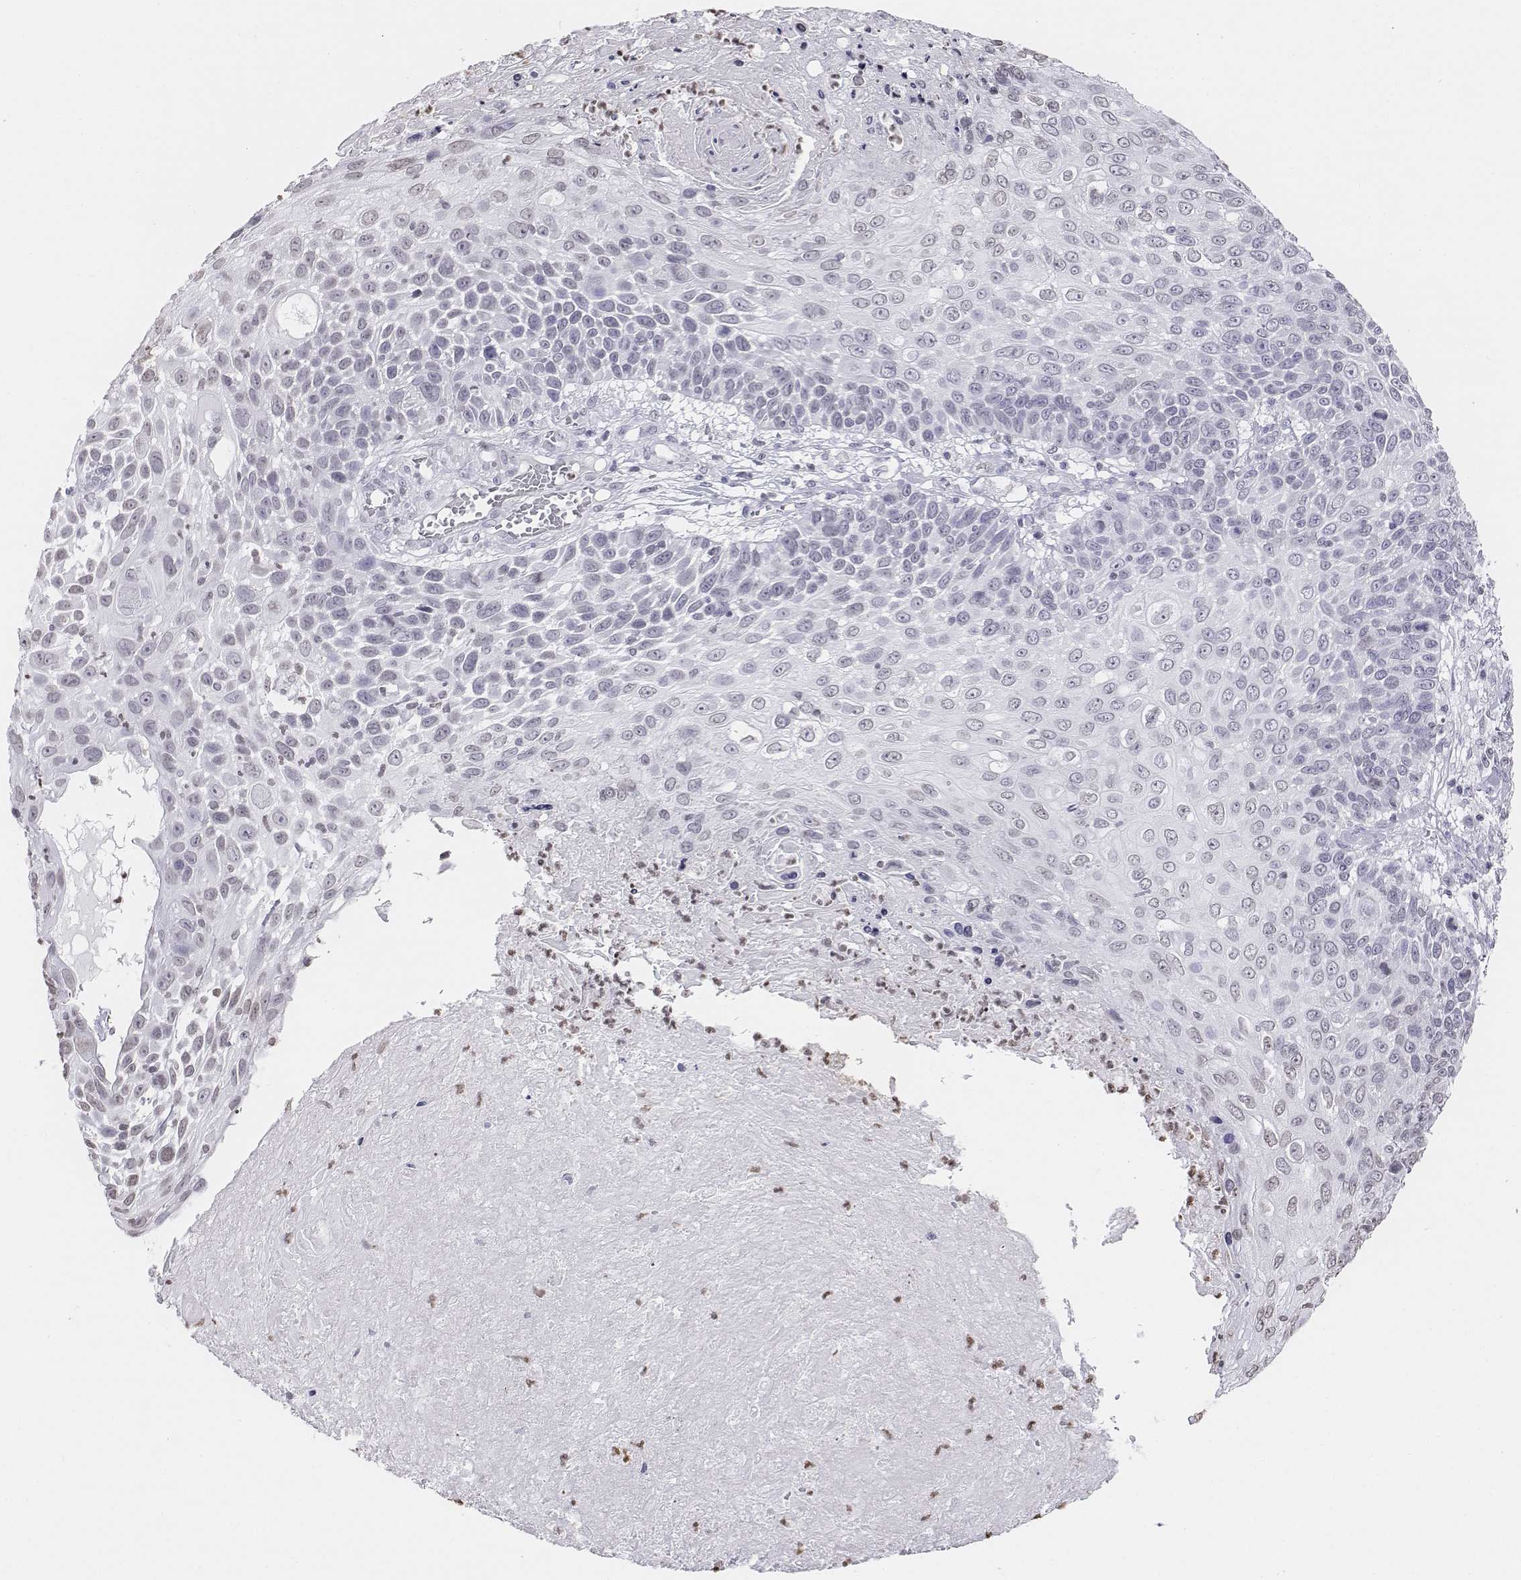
{"staining": {"intensity": "negative", "quantity": "none", "location": "none"}, "tissue": "skin cancer", "cell_type": "Tumor cells", "image_type": "cancer", "snomed": [{"axis": "morphology", "description": "Squamous cell carcinoma, NOS"}, {"axis": "topography", "description": "Skin"}], "caption": "The histopathology image shows no significant positivity in tumor cells of skin cancer.", "gene": "BARHL1", "patient": {"sex": "male", "age": 92}}